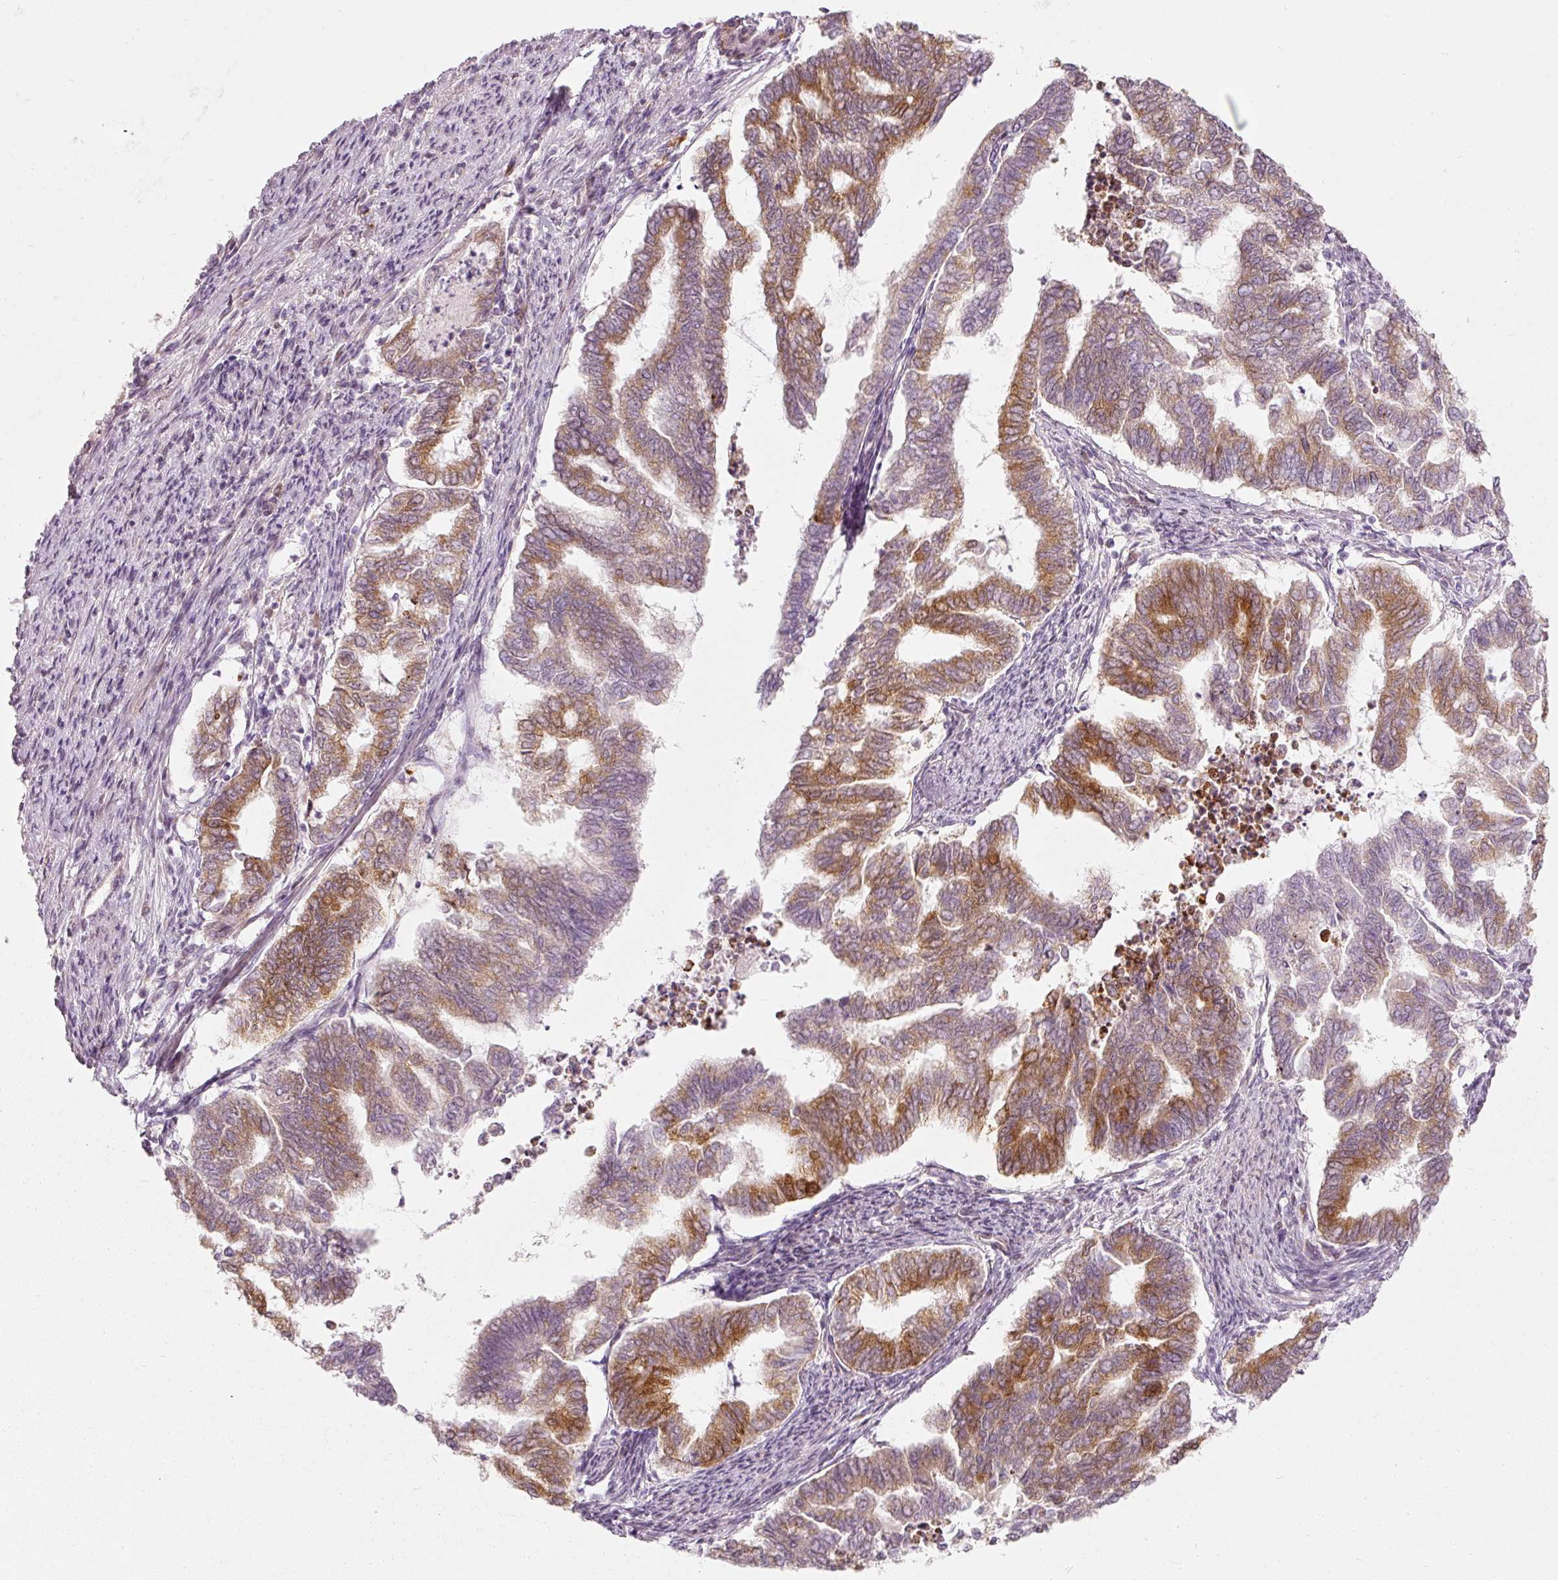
{"staining": {"intensity": "strong", "quantity": "25%-75%", "location": "cytoplasmic/membranous"}, "tissue": "endometrial cancer", "cell_type": "Tumor cells", "image_type": "cancer", "snomed": [{"axis": "morphology", "description": "Adenocarcinoma, NOS"}, {"axis": "topography", "description": "Endometrium"}], "caption": "Human endometrial cancer stained with a brown dye reveals strong cytoplasmic/membranous positive positivity in about 25%-75% of tumor cells.", "gene": "SLC20A1", "patient": {"sex": "female", "age": 79}}